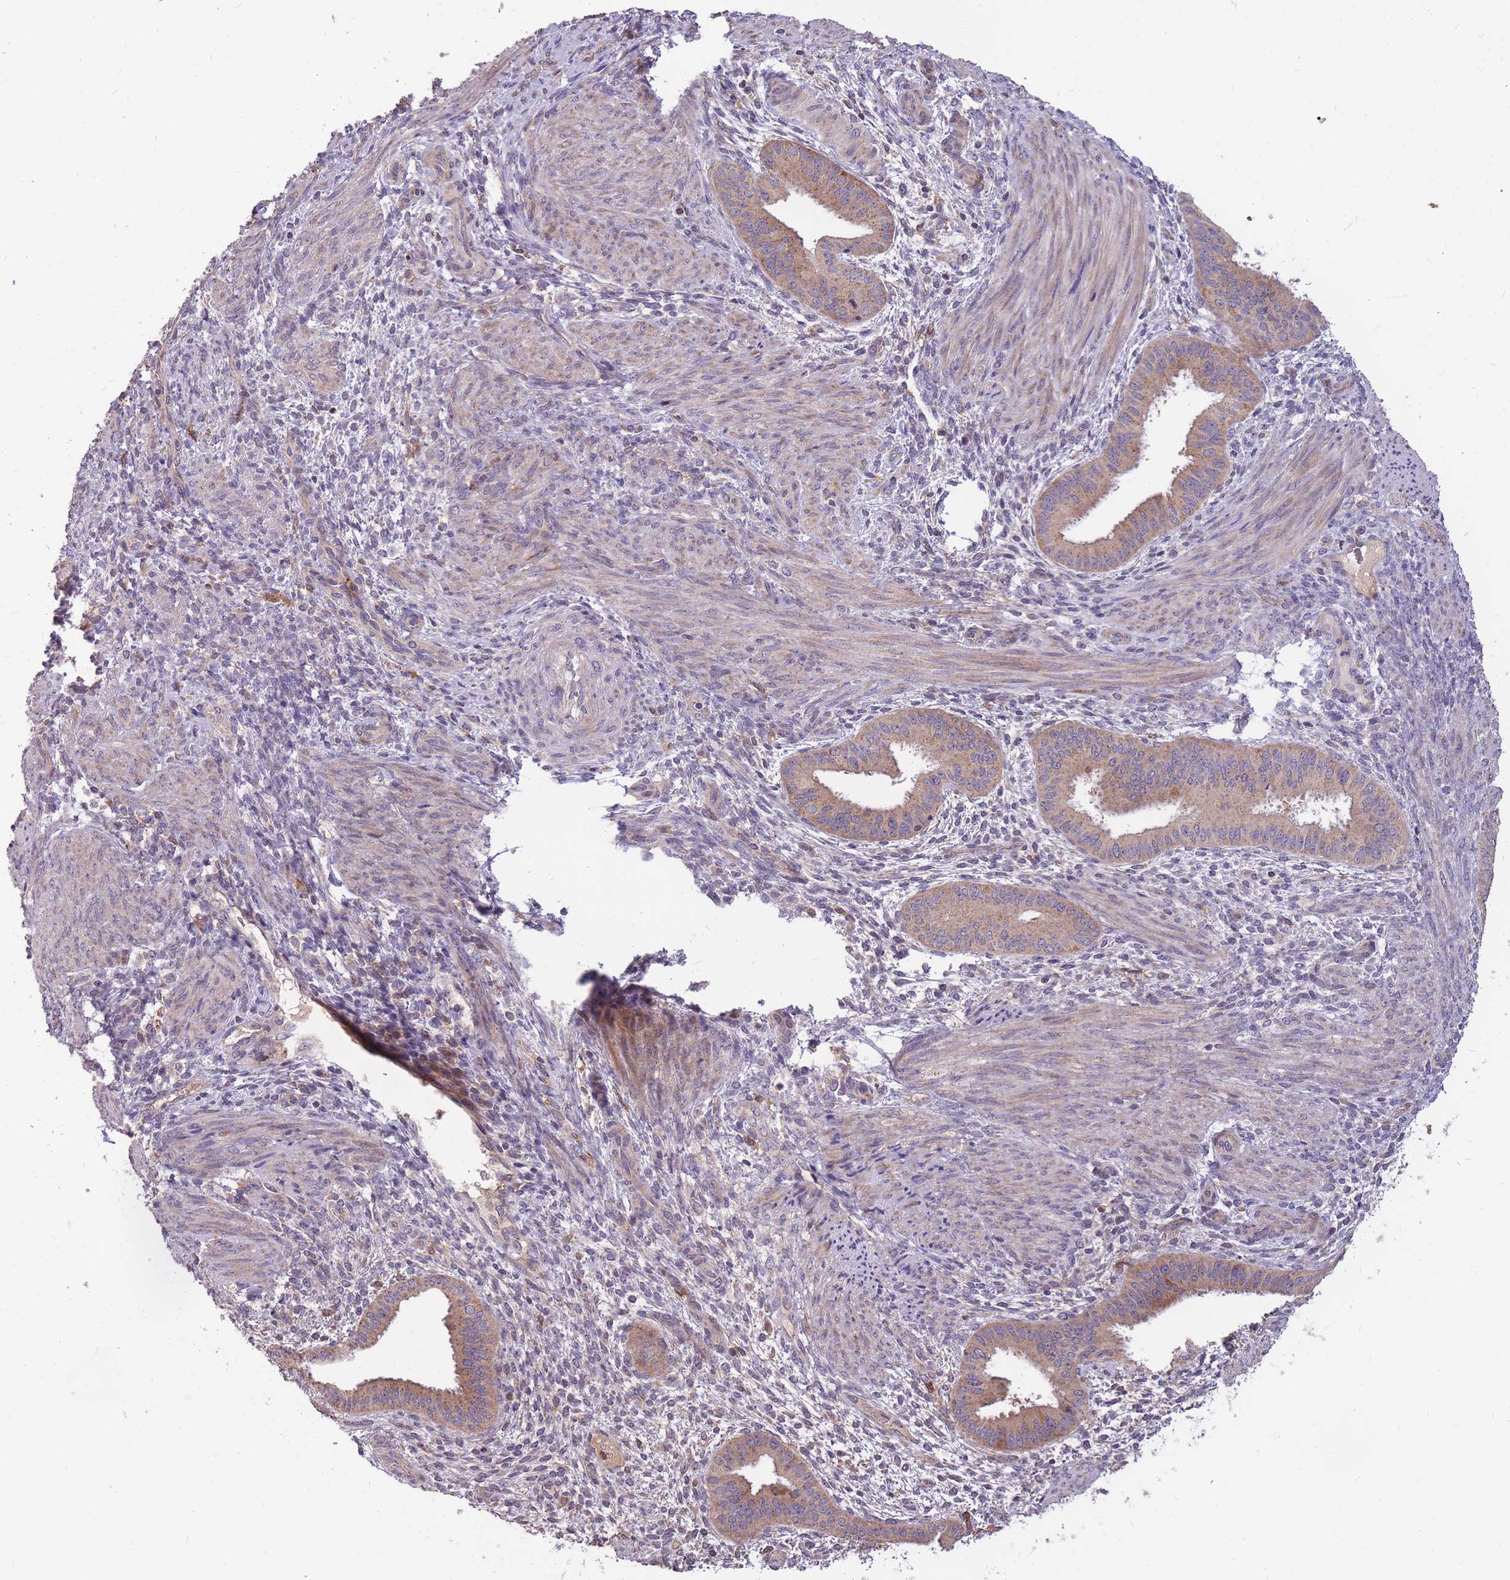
{"staining": {"intensity": "negative", "quantity": "none", "location": "none"}, "tissue": "endometrium", "cell_type": "Cells in endometrial stroma", "image_type": "normal", "snomed": [{"axis": "morphology", "description": "Normal tissue, NOS"}, {"axis": "topography", "description": "Endometrium"}], "caption": "High magnification brightfield microscopy of normal endometrium stained with DAB (3,3'-diaminobenzidine) (brown) and counterstained with hematoxylin (blue): cells in endometrial stroma show no significant positivity. (DAB (3,3'-diaminobenzidine) immunohistochemistry with hematoxylin counter stain).", "gene": "IGF2BP2", "patient": {"sex": "female", "age": 36}}